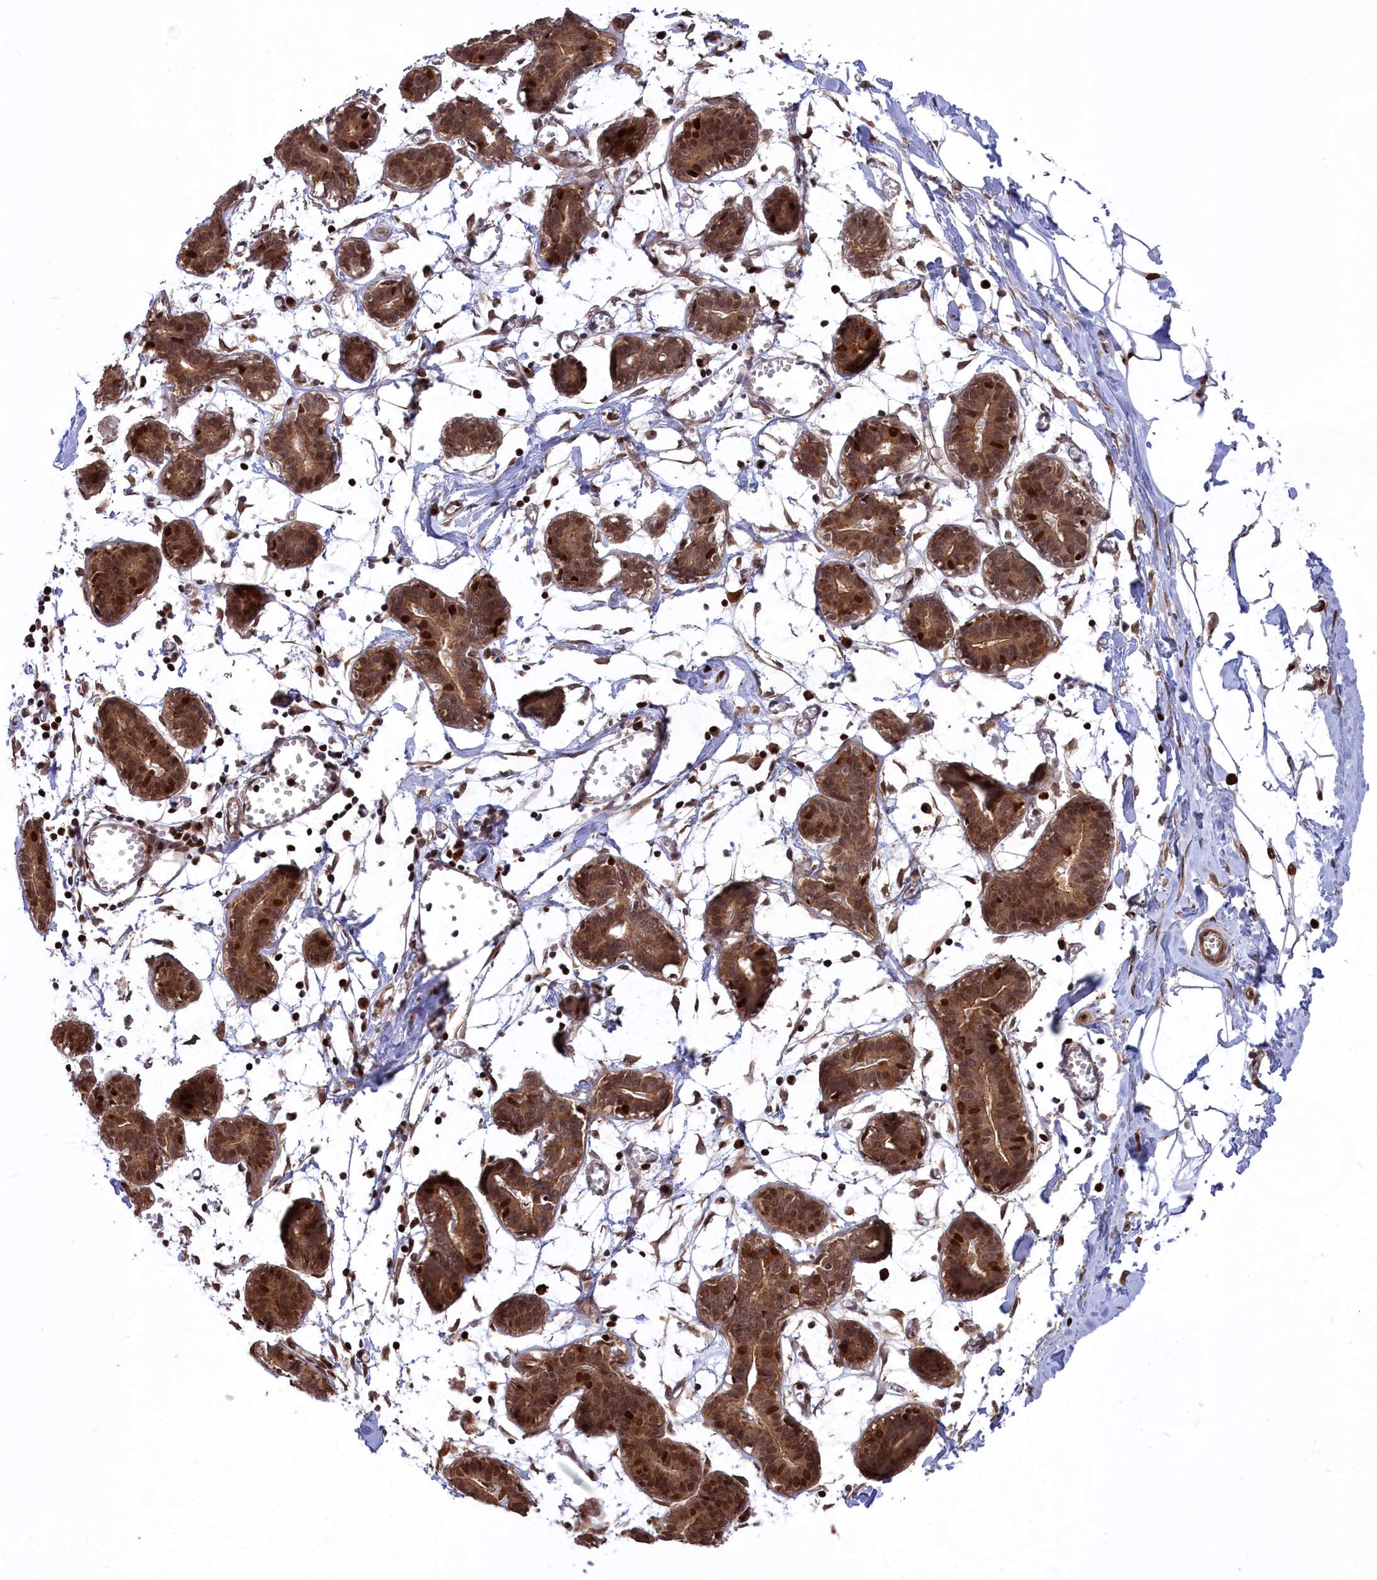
{"staining": {"intensity": "weak", "quantity": ">75%", "location": "cytoplasmic/membranous,nuclear"}, "tissue": "breast", "cell_type": "Adipocytes", "image_type": "normal", "snomed": [{"axis": "morphology", "description": "Normal tissue, NOS"}, {"axis": "topography", "description": "Breast"}], "caption": "Immunohistochemistry (DAB (3,3'-diaminobenzidine)) staining of unremarkable breast reveals weak cytoplasmic/membranous,nuclear protein expression in about >75% of adipocytes. Using DAB (brown) and hematoxylin (blue) stains, captured at high magnification using brightfield microscopy.", "gene": "DDX60L", "patient": {"sex": "female", "age": 27}}